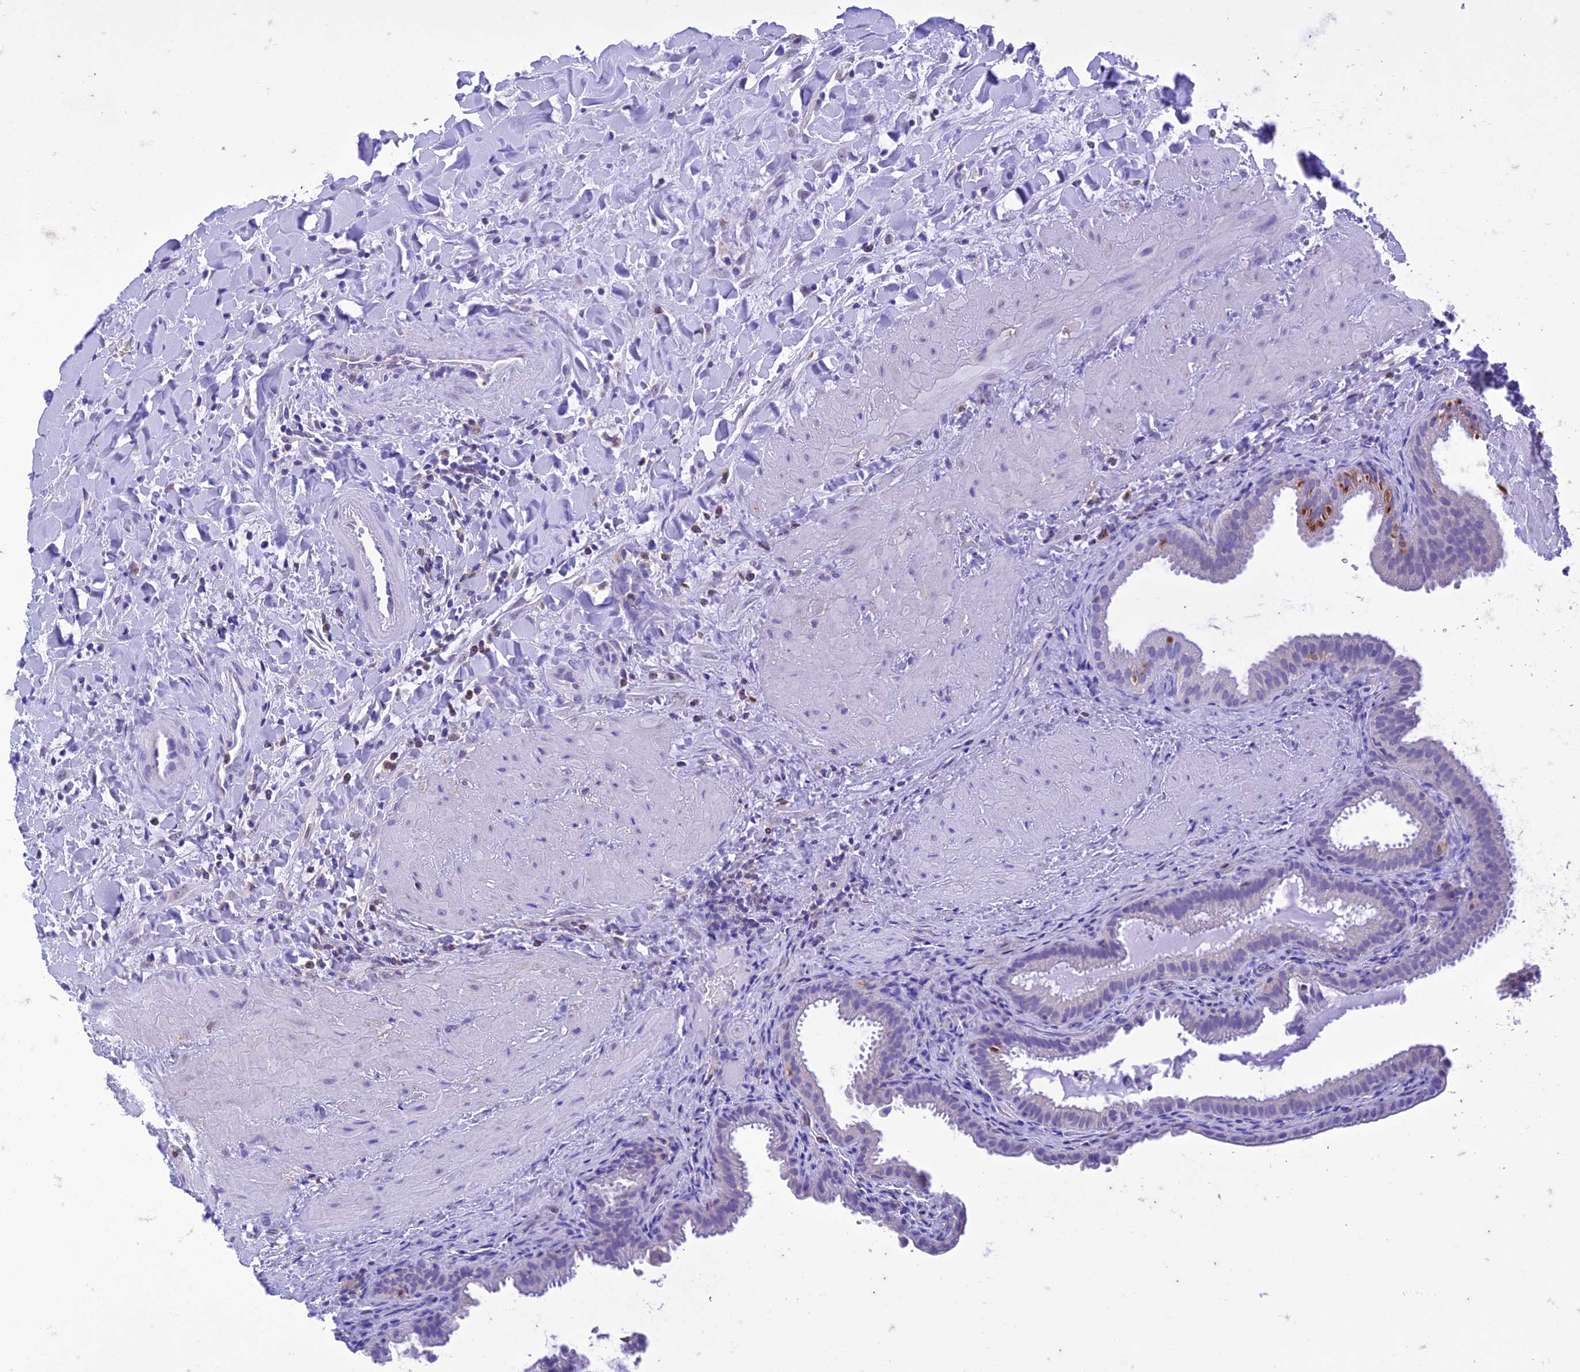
{"staining": {"intensity": "negative", "quantity": "none", "location": "none"}, "tissue": "gallbladder", "cell_type": "Glandular cells", "image_type": "normal", "snomed": [{"axis": "morphology", "description": "Normal tissue, NOS"}, {"axis": "topography", "description": "Gallbladder"}], "caption": "IHC histopathology image of normal human gallbladder stained for a protein (brown), which displays no positivity in glandular cells. (Brightfield microscopy of DAB (3,3'-diaminobenzidine) immunohistochemistry at high magnification).", "gene": "FGF7", "patient": {"sex": "male", "age": 24}}